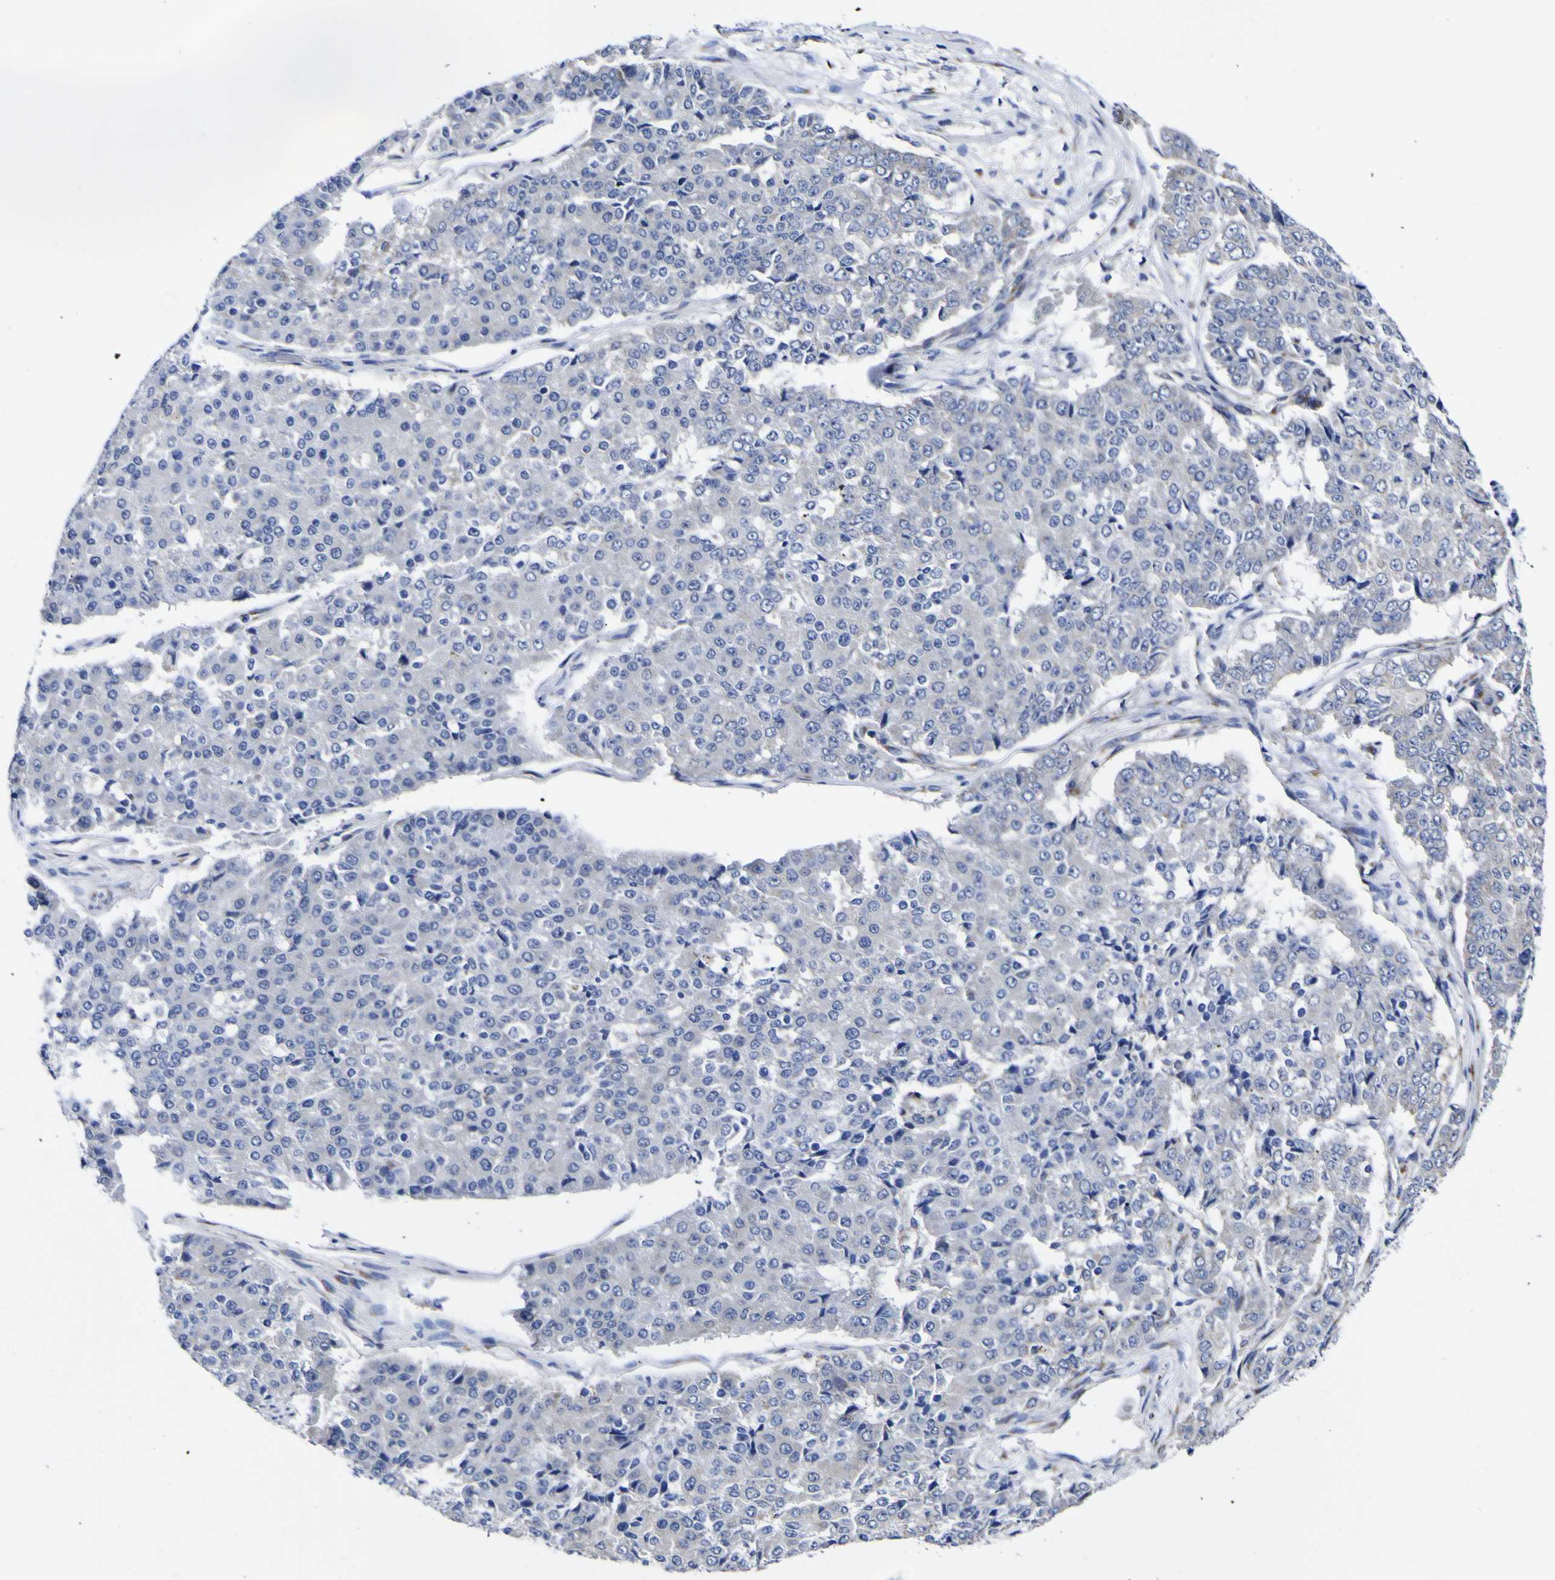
{"staining": {"intensity": "negative", "quantity": "none", "location": "none"}, "tissue": "pancreatic cancer", "cell_type": "Tumor cells", "image_type": "cancer", "snomed": [{"axis": "morphology", "description": "Adenocarcinoma, NOS"}, {"axis": "topography", "description": "Pancreas"}], "caption": "An immunohistochemistry image of pancreatic cancer is shown. There is no staining in tumor cells of pancreatic cancer. The staining is performed using DAB brown chromogen with nuclei counter-stained in using hematoxylin.", "gene": "GOLM1", "patient": {"sex": "male", "age": 50}}